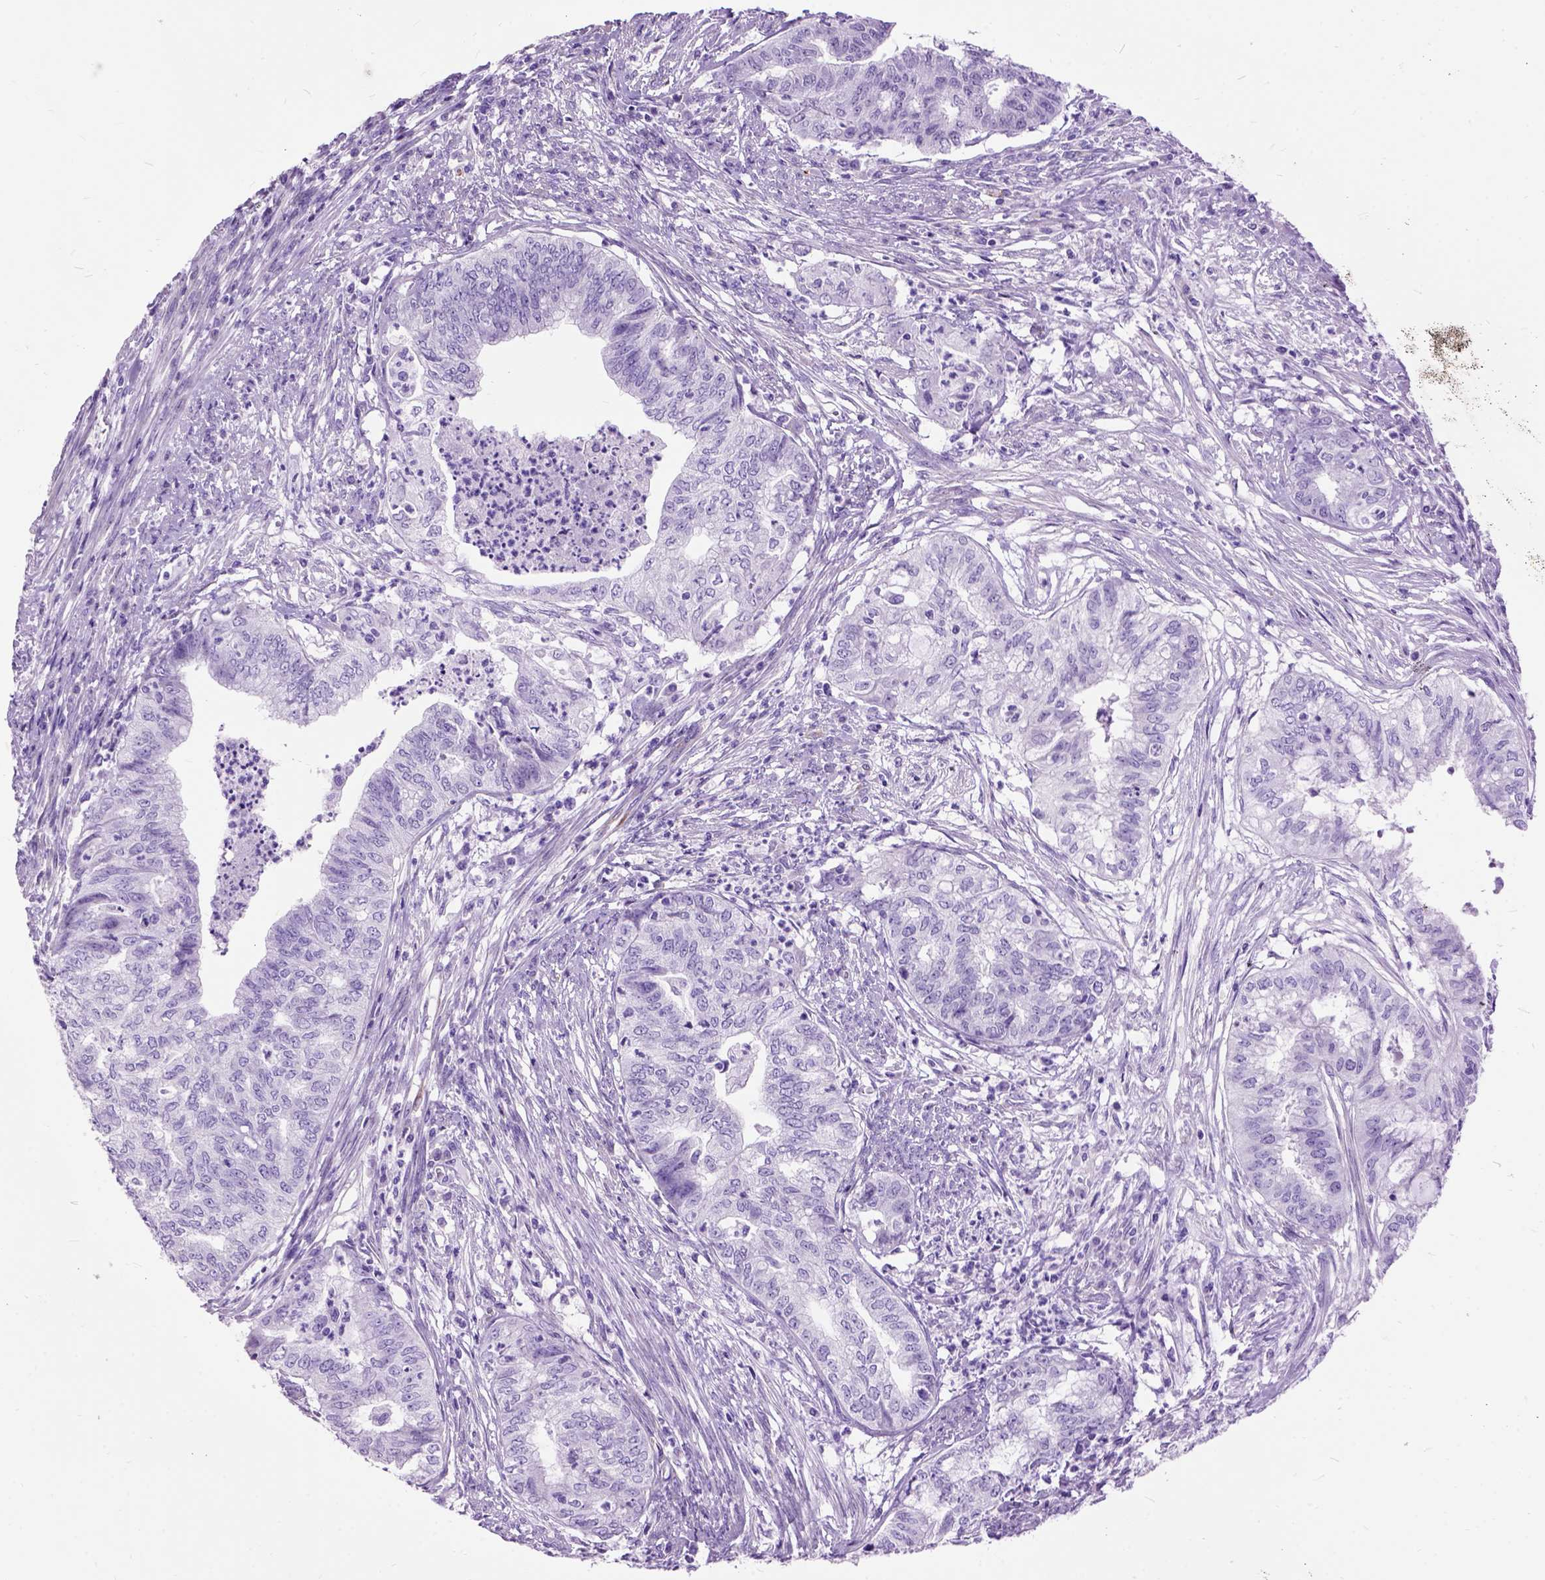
{"staining": {"intensity": "negative", "quantity": "none", "location": "none"}, "tissue": "endometrial cancer", "cell_type": "Tumor cells", "image_type": "cancer", "snomed": [{"axis": "morphology", "description": "Adenocarcinoma, NOS"}, {"axis": "topography", "description": "Endometrium"}], "caption": "This micrograph is of adenocarcinoma (endometrial) stained with IHC to label a protein in brown with the nuclei are counter-stained blue. There is no positivity in tumor cells. The staining is performed using DAB brown chromogen with nuclei counter-stained in using hematoxylin.", "gene": "MAPT", "patient": {"sex": "female", "age": 79}}